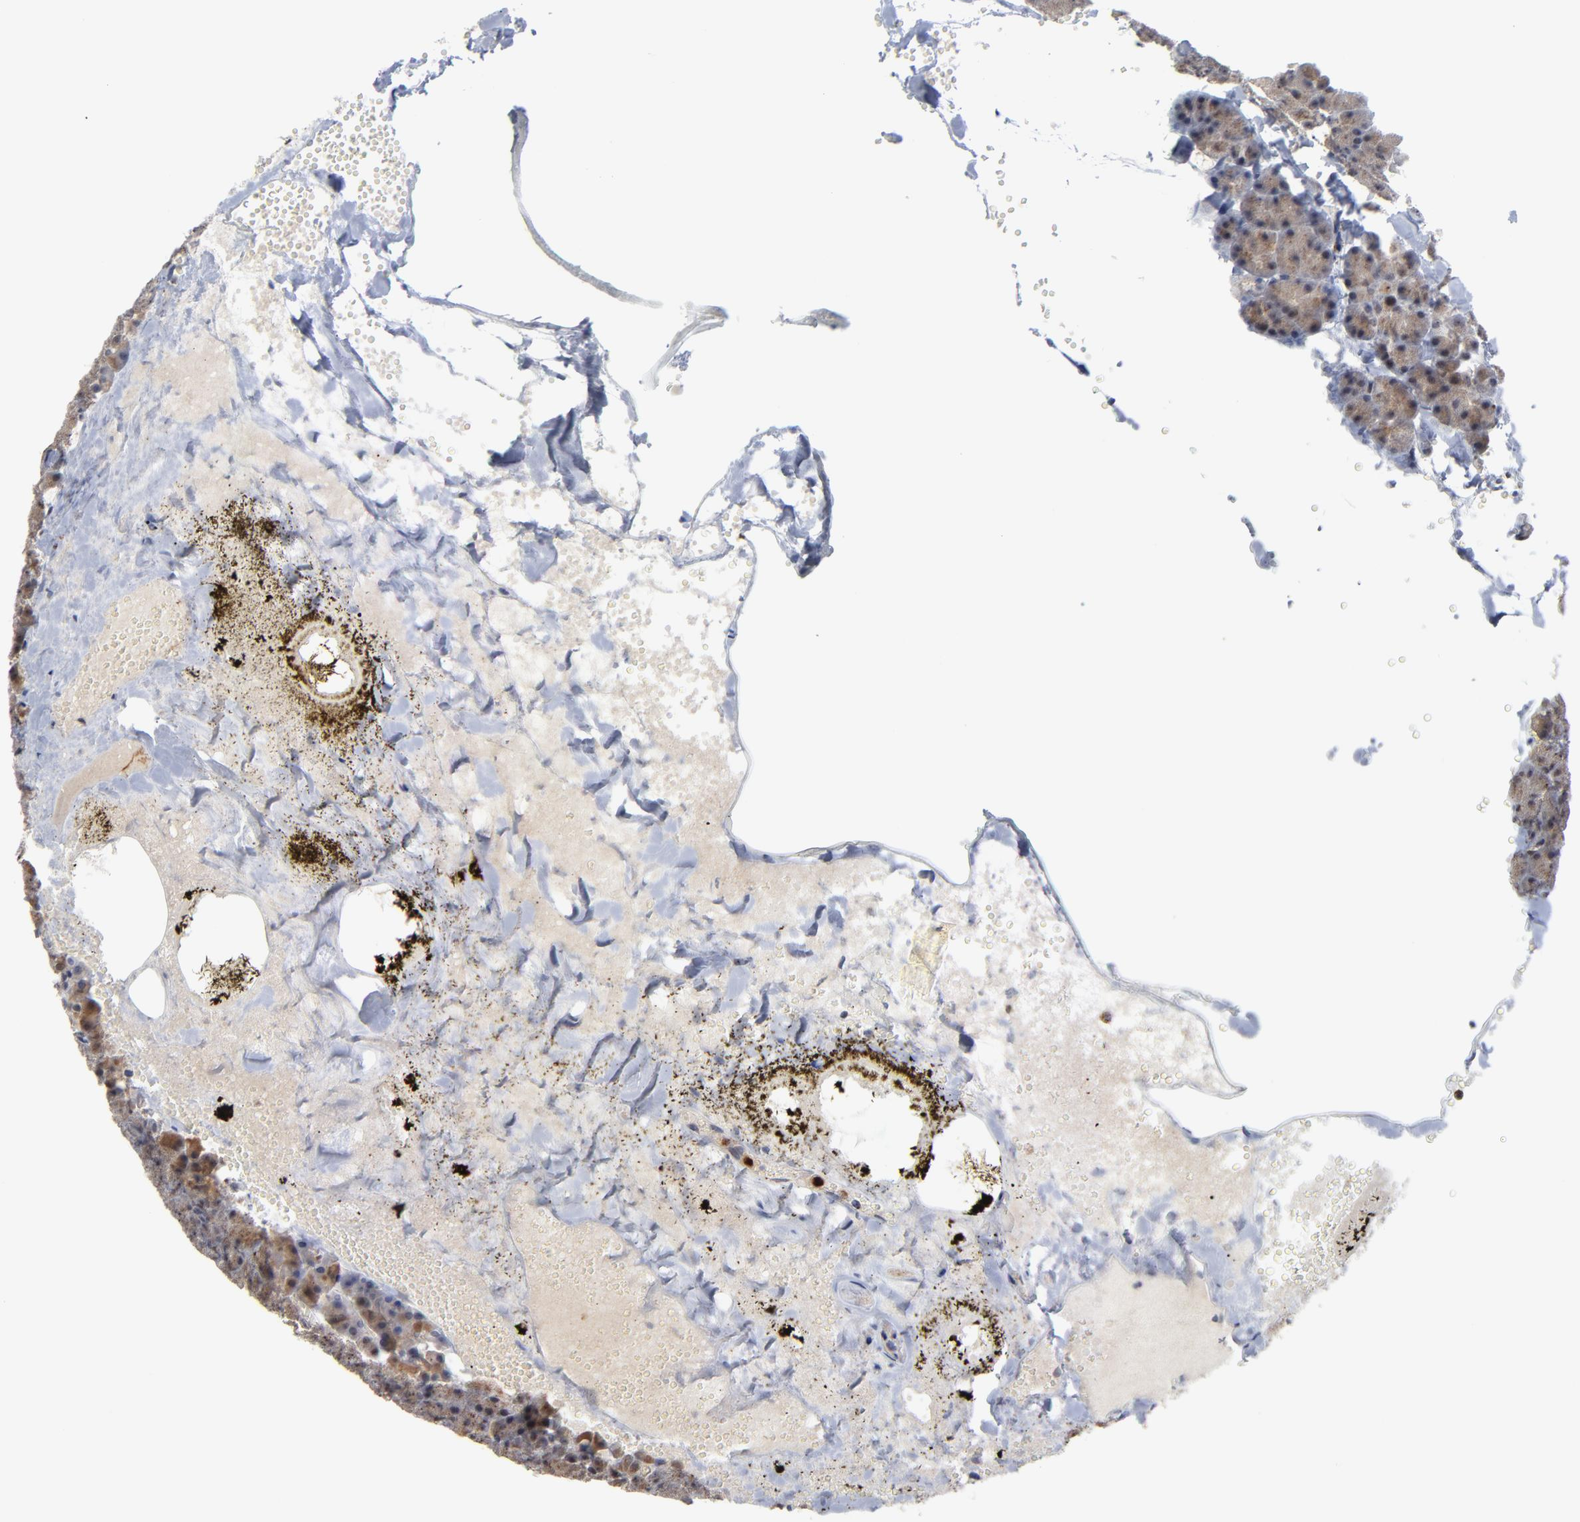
{"staining": {"intensity": "weak", "quantity": "<25%", "location": "cytoplasmic/membranous"}, "tissue": "pancreas", "cell_type": "Exocrine glandular cells", "image_type": "normal", "snomed": [{"axis": "morphology", "description": "Normal tissue, NOS"}, {"axis": "topography", "description": "Pancreas"}], "caption": "DAB immunohistochemical staining of unremarkable pancreas displays no significant expression in exocrine glandular cells. (DAB (3,3'-diaminobenzidine) immunohistochemistry with hematoxylin counter stain).", "gene": "ZNF419", "patient": {"sex": "female", "age": 35}}